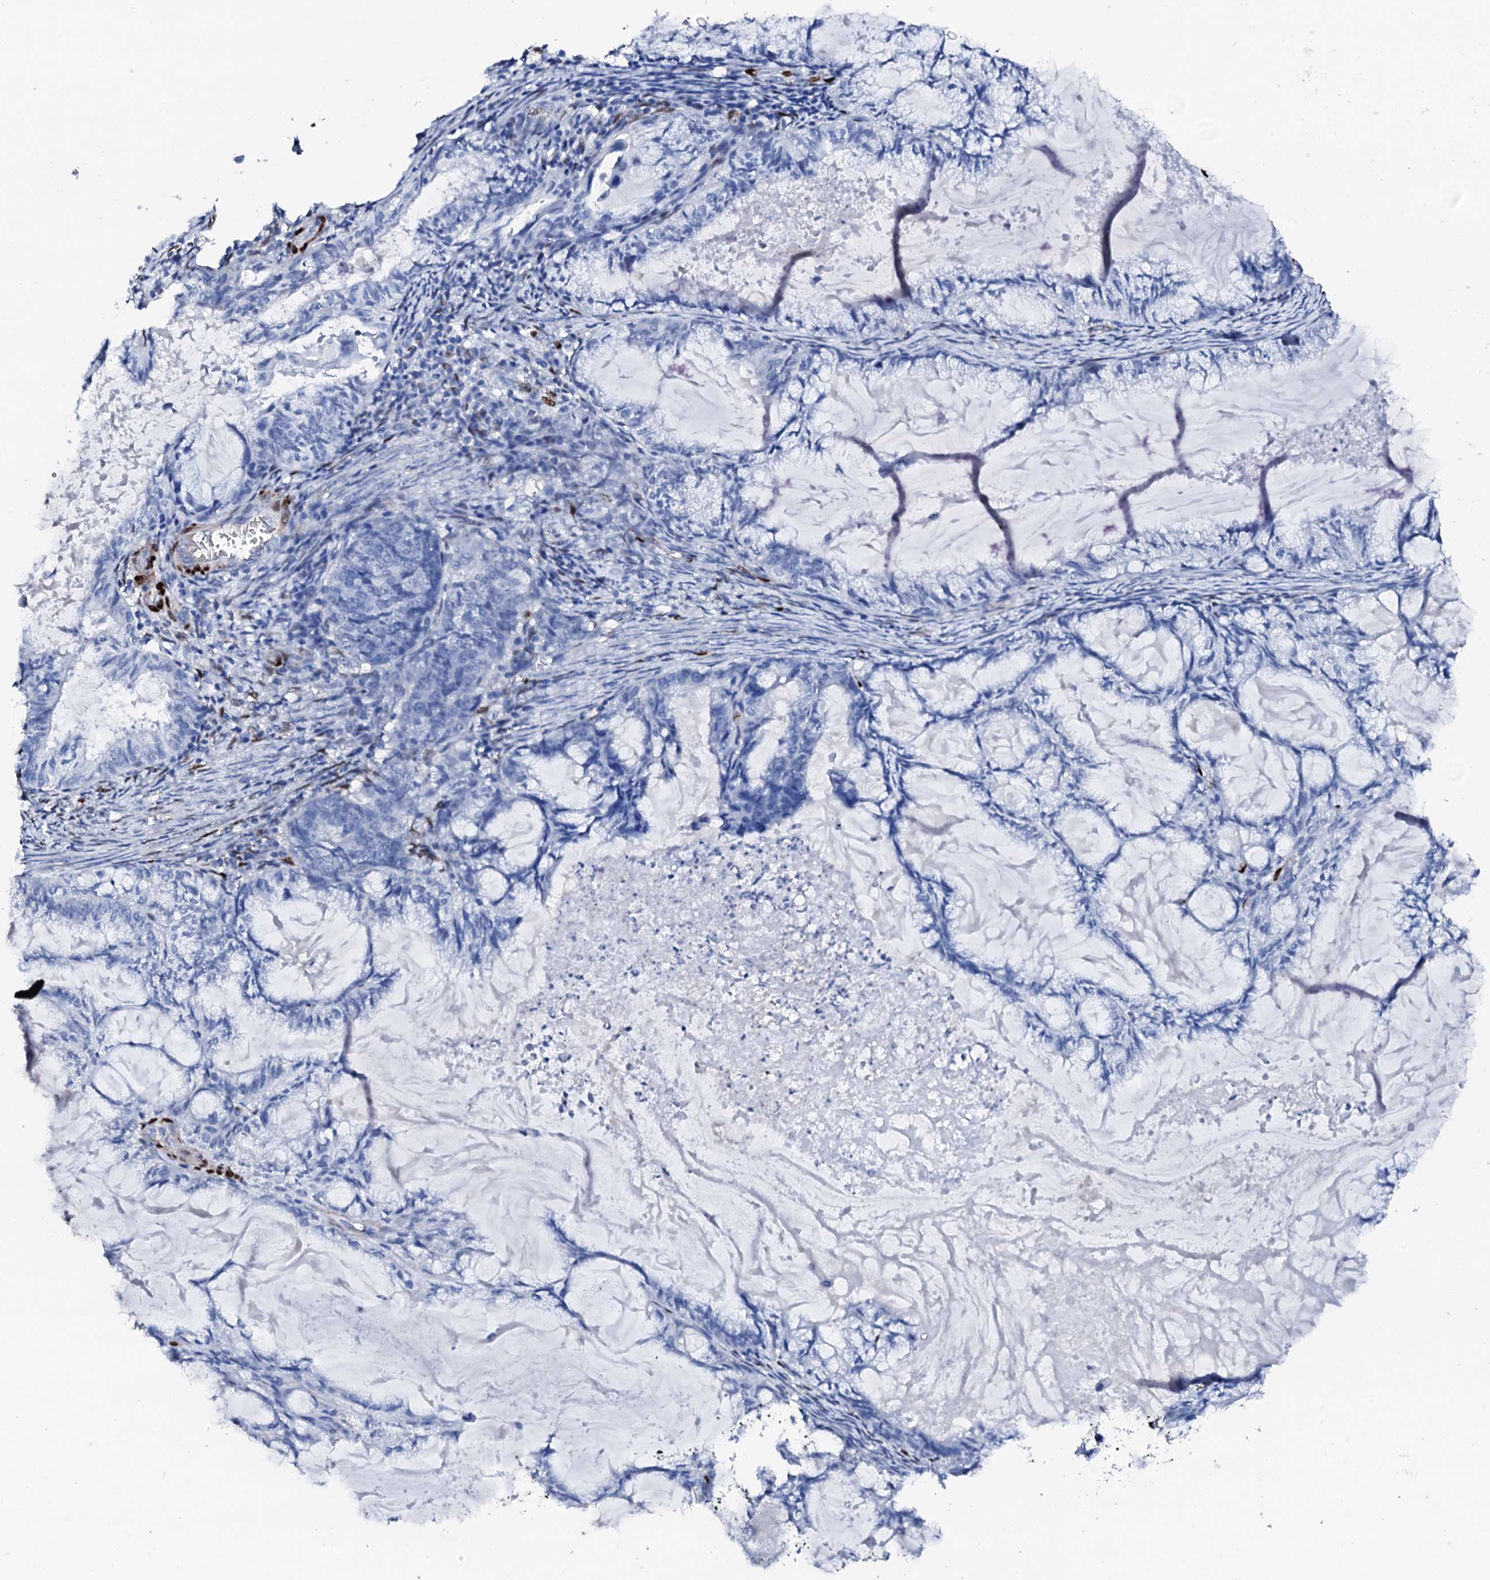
{"staining": {"intensity": "negative", "quantity": "none", "location": "none"}, "tissue": "endometrial cancer", "cell_type": "Tumor cells", "image_type": "cancer", "snomed": [{"axis": "morphology", "description": "Adenocarcinoma, NOS"}, {"axis": "topography", "description": "Endometrium"}], "caption": "A high-resolution image shows IHC staining of endometrial adenocarcinoma, which reveals no significant staining in tumor cells. (DAB immunohistochemistry (IHC) with hematoxylin counter stain).", "gene": "NRIP2", "patient": {"sex": "female", "age": 86}}